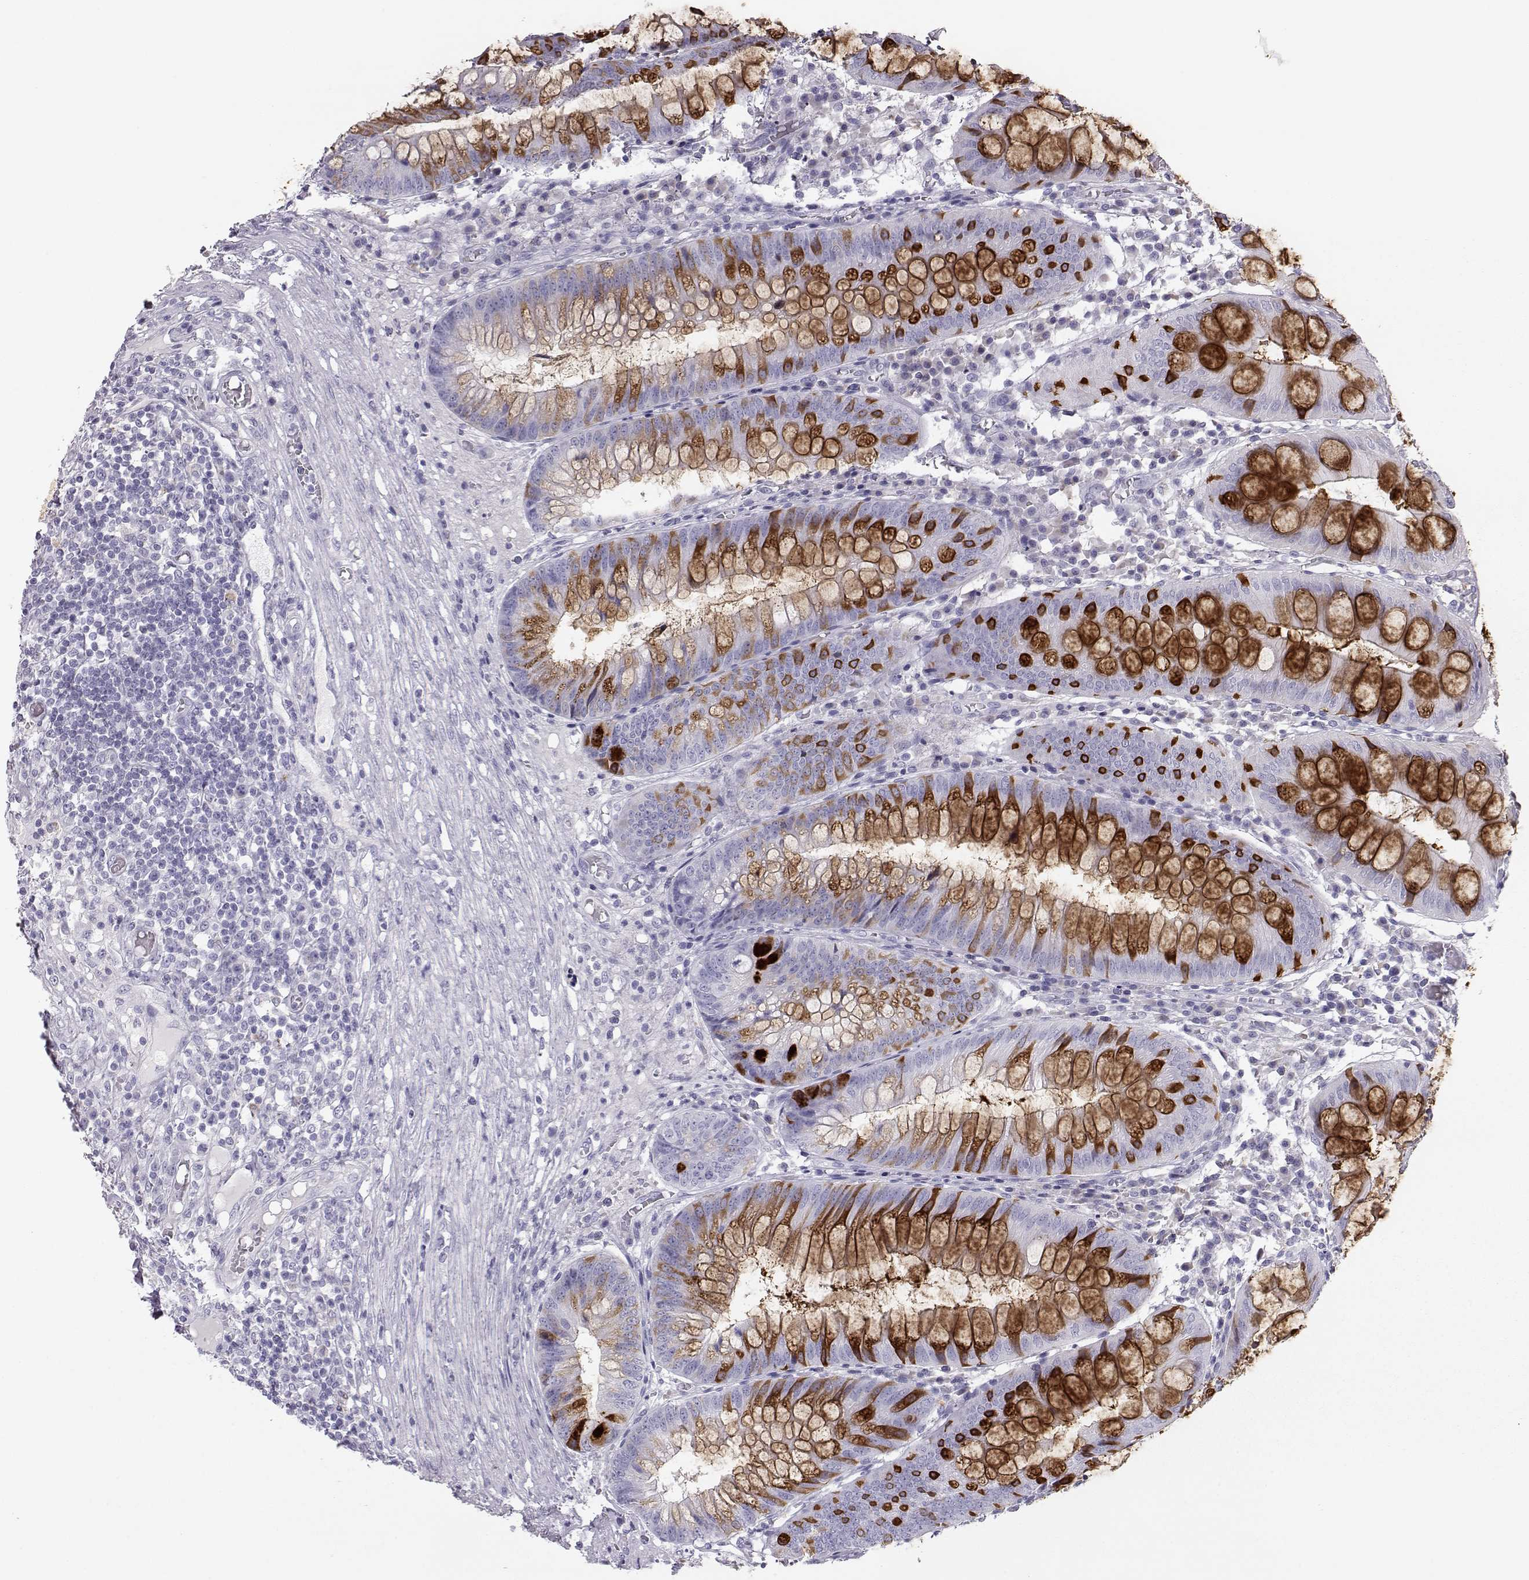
{"staining": {"intensity": "strong", "quantity": ">75%", "location": "cytoplasmic/membranous"}, "tissue": "appendix", "cell_type": "Glandular cells", "image_type": "normal", "snomed": [{"axis": "morphology", "description": "Normal tissue, NOS"}, {"axis": "morphology", "description": "Inflammation, NOS"}, {"axis": "topography", "description": "Appendix"}], "caption": "Immunohistochemical staining of normal human appendix shows >75% levels of strong cytoplasmic/membranous protein positivity in approximately >75% of glandular cells. The protein of interest is shown in brown color, while the nuclei are stained blue.", "gene": "ITLN1", "patient": {"sex": "male", "age": 16}}